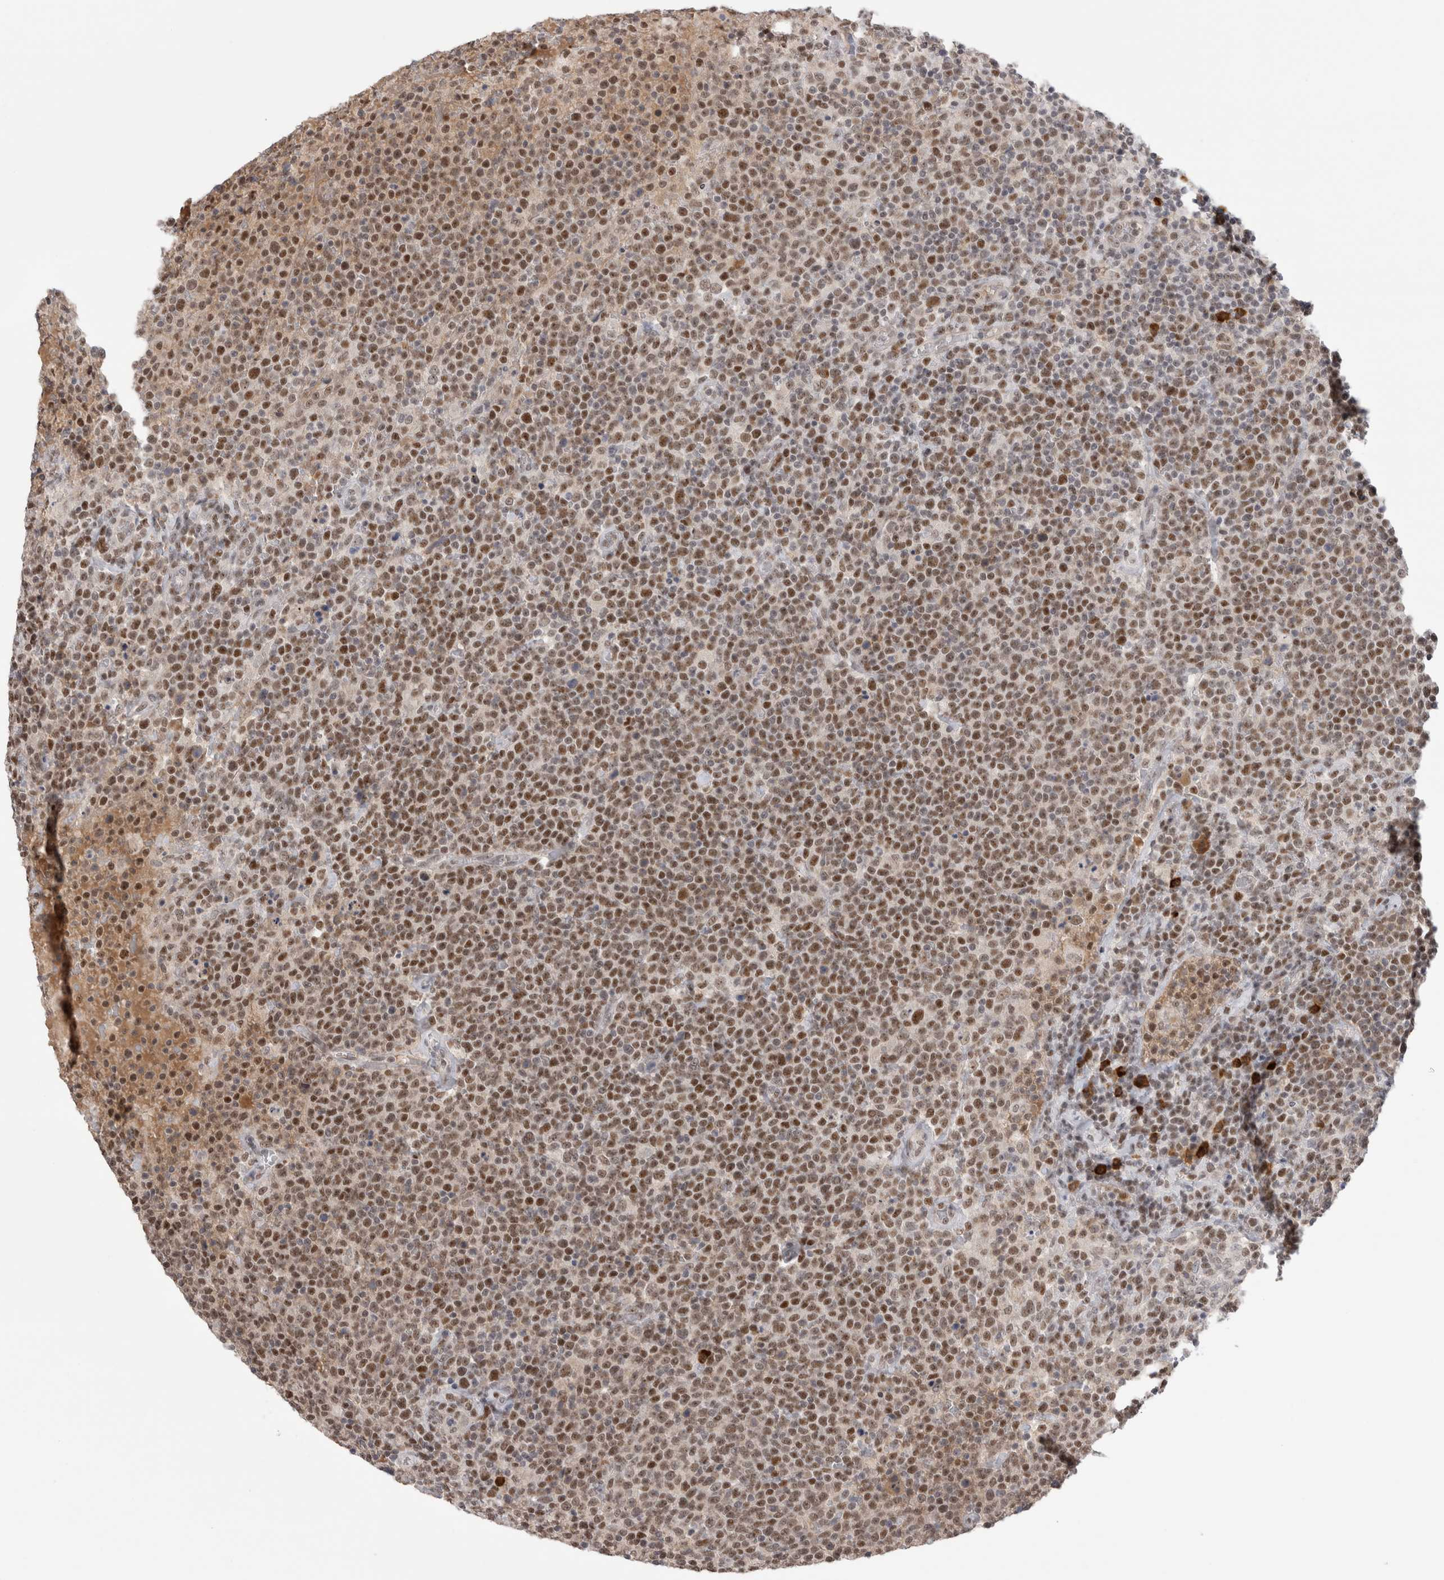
{"staining": {"intensity": "strong", "quantity": ">75%", "location": "nuclear"}, "tissue": "lymphoma", "cell_type": "Tumor cells", "image_type": "cancer", "snomed": [{"axis": "morphology", "description": "Malignant lymphoma, non-Hodgkin's type, High grade"}, {"axis": "topography", "description": "Lymph node"}], "caption": "Human lymphoma stained for a protein (brown) exhibits strong nuclear positive staining in approximately >75% of tumor cells.", "gene": "ZNF24", "patient": {"sex": "male", "age": 61}}